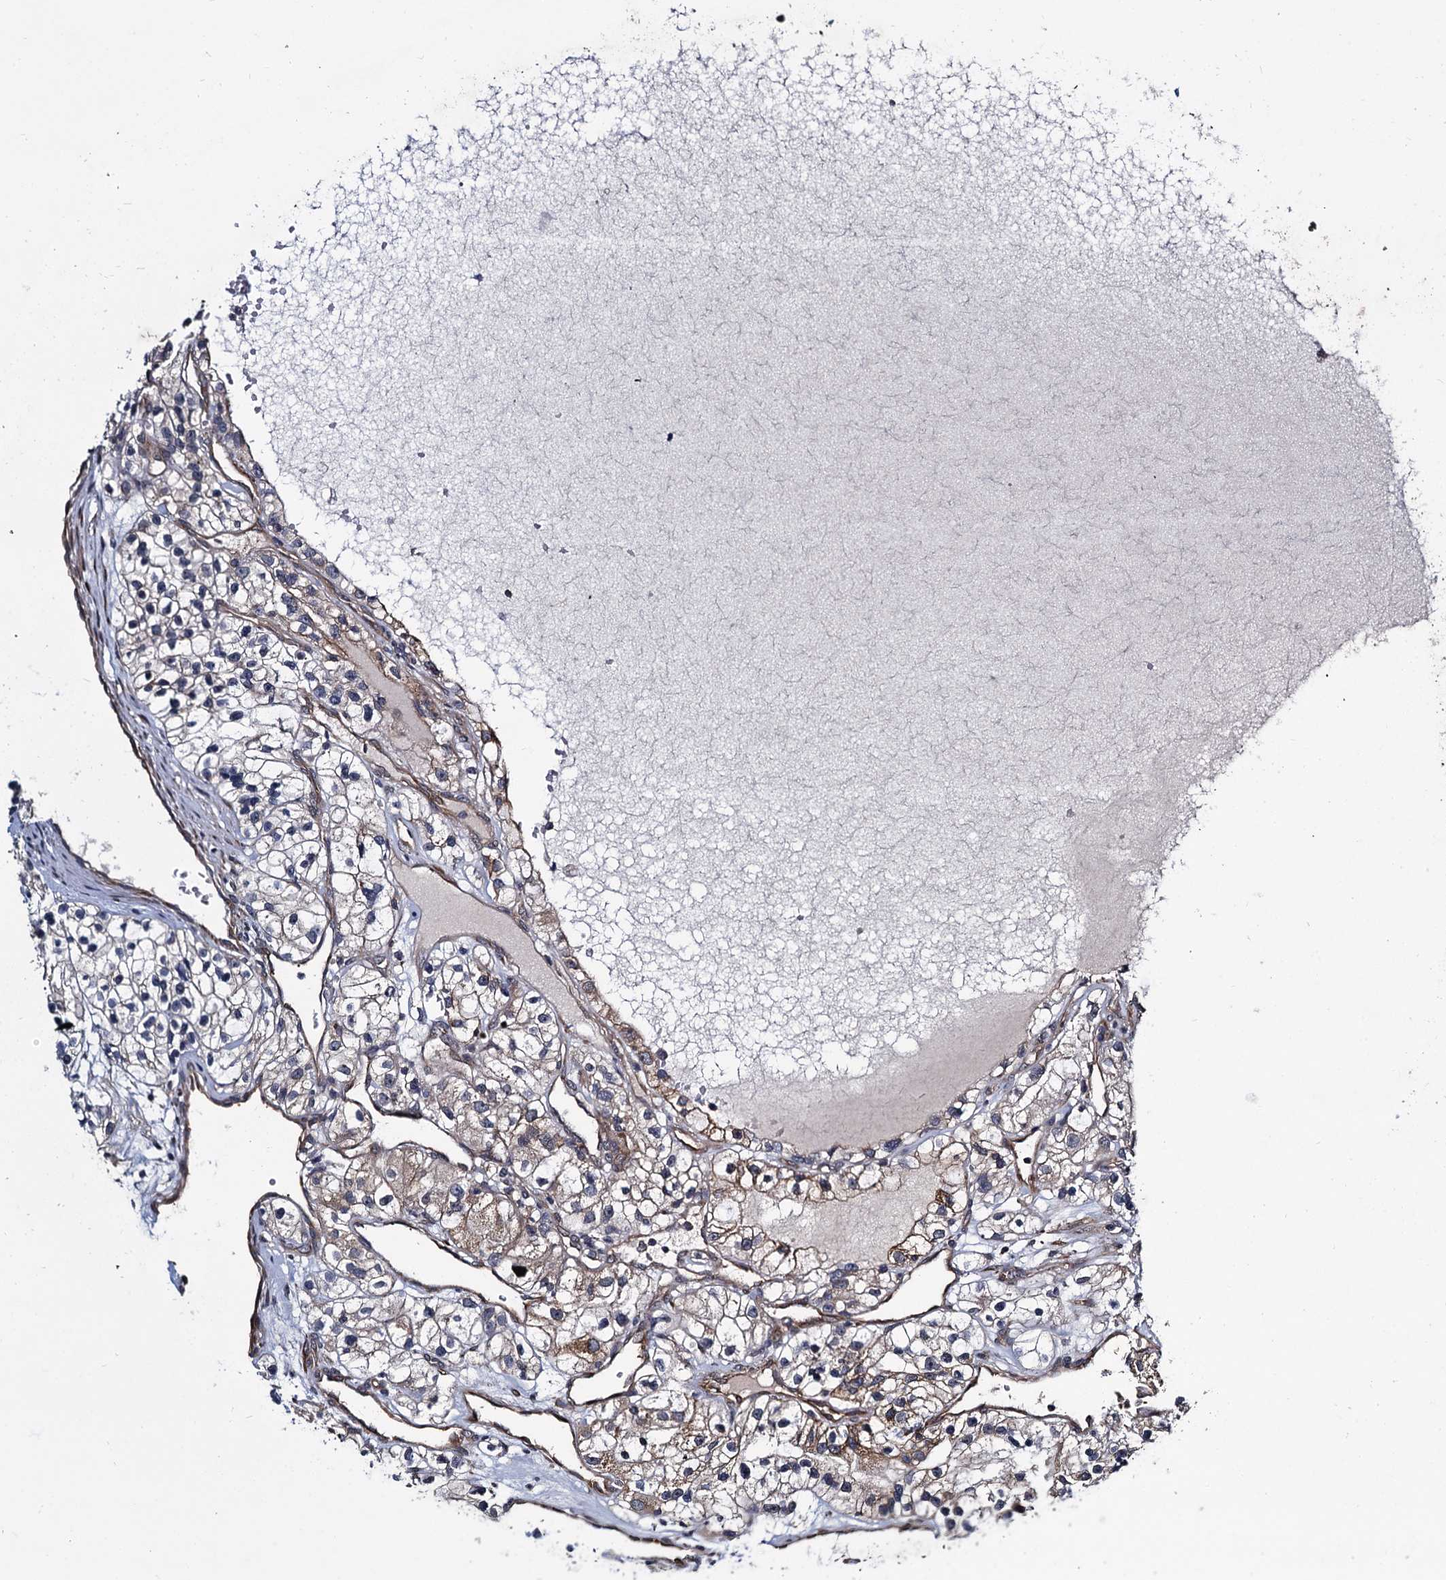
{"staining": {"intensity": "weak", "quantity": "25%-75%", "location": "cytoplasmic/membranous"}, "tissue": "renal cancer", "cell_type": "Tumor cells", "image_type": "cancer", "snomed": [{"axis": "morphology", "description": "Adenocarcinoma, NOS"}, {"axis": "topography", "description": "Kidney"}], "caption": "Protein analysis of renal cancer tissue exhibits weak cytoplasmic/membranous staining in approximately 25%-75% of tumor cells. Immunohistochemistry (ihc) stains the protein of interest in brown and the nuclei are stained blue.", "gene": "ARHGAP42", "patient": {"sex": "female", "age": 57}}